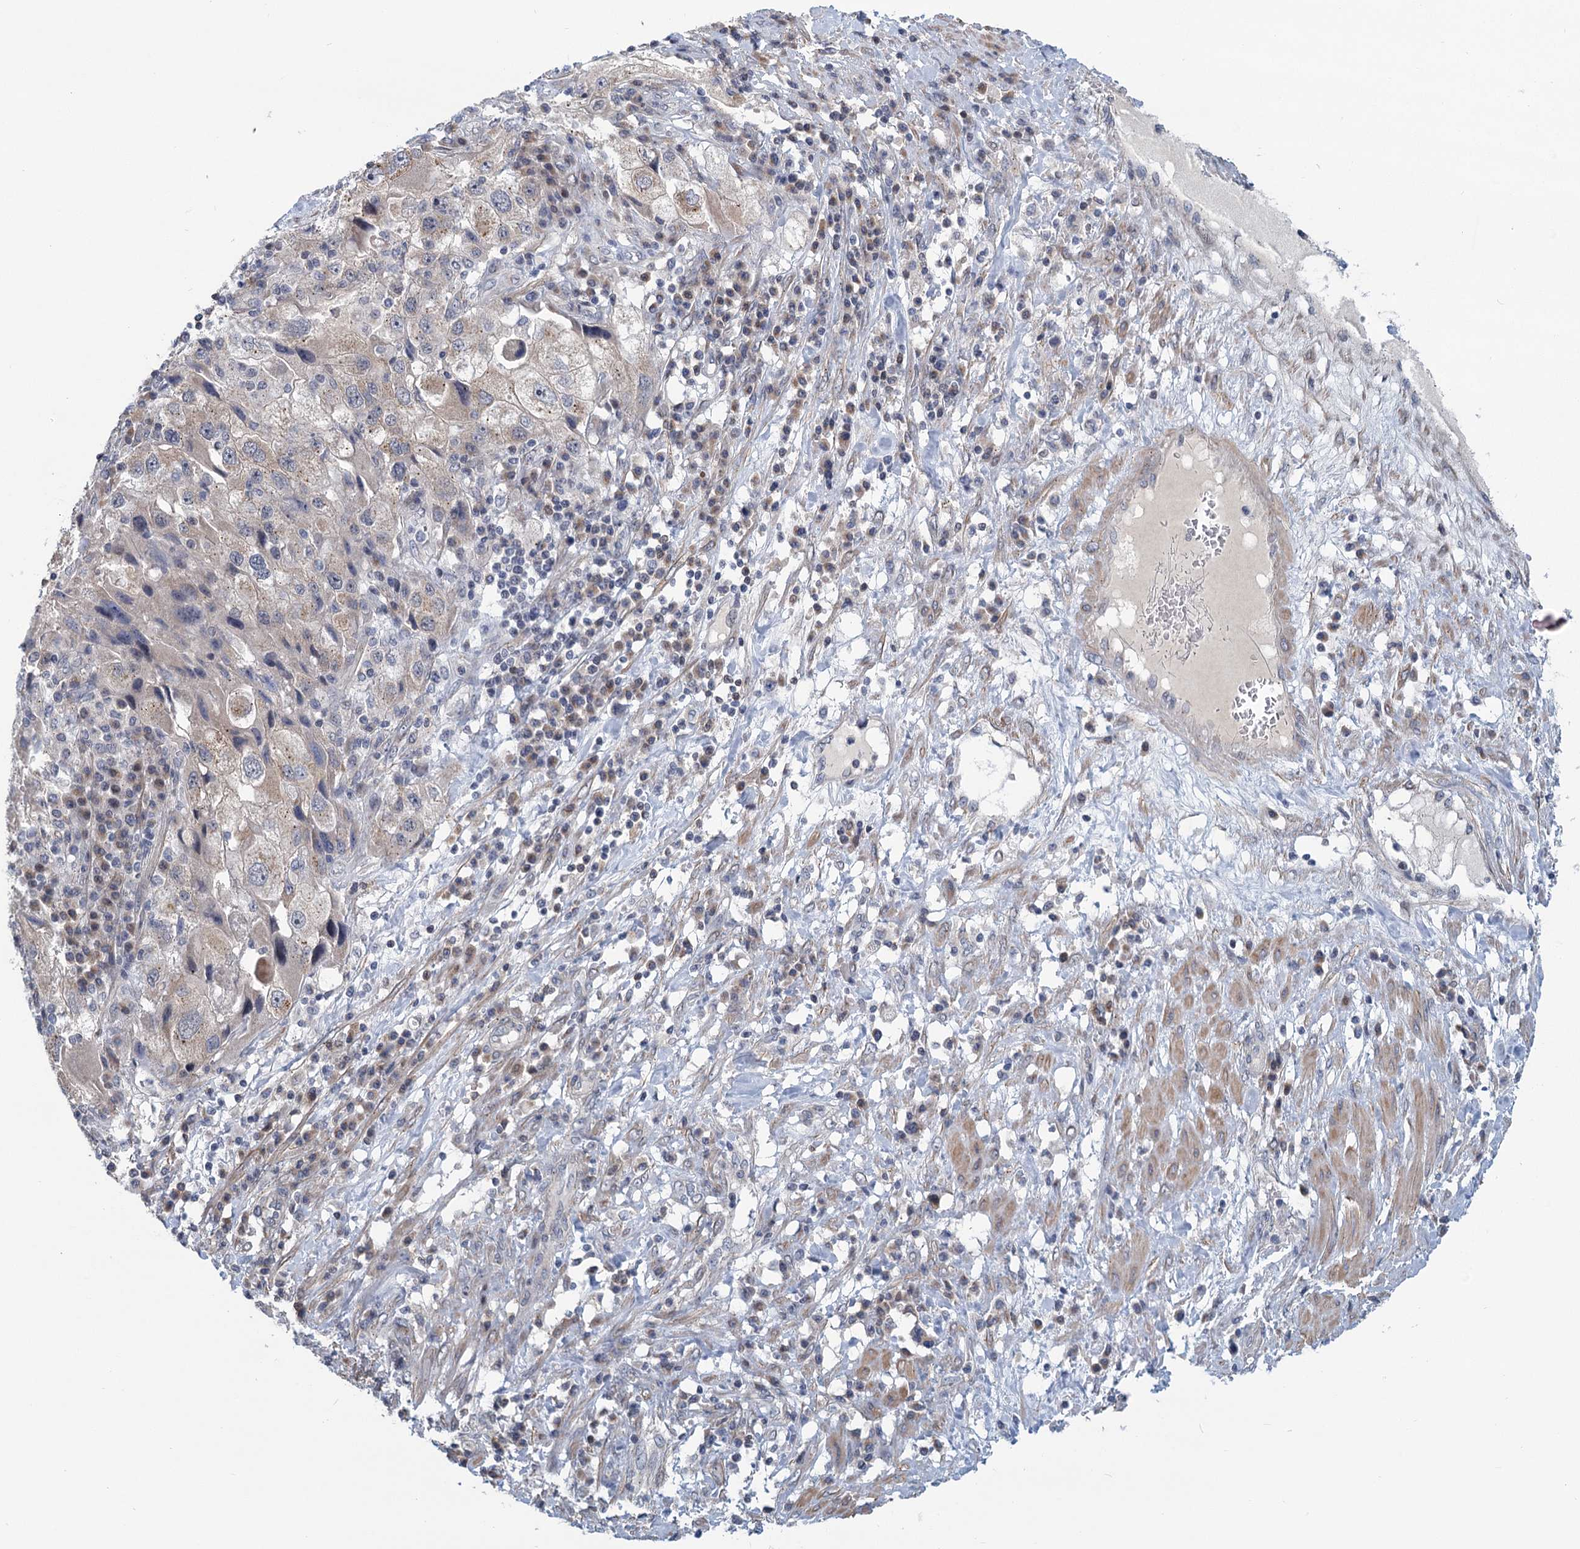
{"staining": {"intensity": "negative", "quantity": "none", "location": "none"}, "tissue": "endometrial cancer", "cell_type": "Tumor cells", "image_type": "cancer", "snomed": [{"axis": "morphology", "description": "Adenocarcinoma, NOS"}, {"axis": "topography", "description": "Endometrium"}], "caption": "Immunohistochemistry (IHC) image of neoplastic tissue: human endometrial adenocarcinoma stained with DAB (3,3'-diaminobenzidine) reveals no significant protein expression in tumor cells.", "gene": "STAP1", "patient": {"sex": "female", "age": 49}}